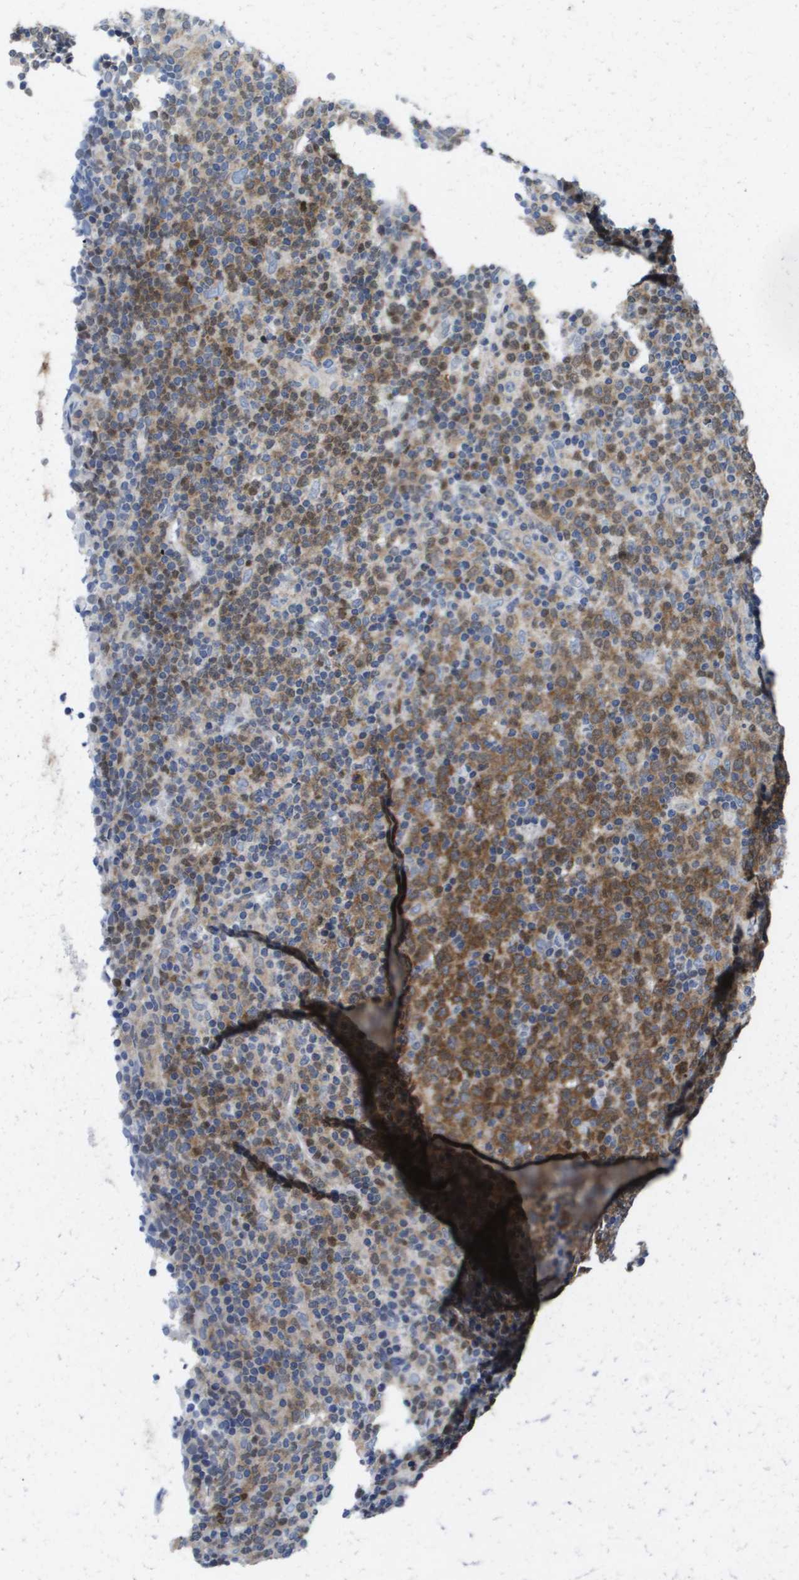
{"staining": {"intensity": "moderate", "quantity": ">75%", "location": "cytoplasmic/membranous"}, "tissue": "lymphoma", "cell_type": "Tumor cells", "image_type": "cancer", "snomed": [{"axis": "morphology", "description": "Malignant lymphoma, non-Hodgkin's type, Low grade"}, {"axis": "topography", "description": "Lymph node"}], "caption": "Malignant lymphoma, non-Hodgkin's type (low-grade) stained with DAB (3,3'-diaminobenzidine) immunohistochemistry displays medium levels of moderate cytoplasmic/membranous expression in about >75% of tumor cells.", "gene": "FKBP4", "patient": {"sex": "male", "age": 70}}